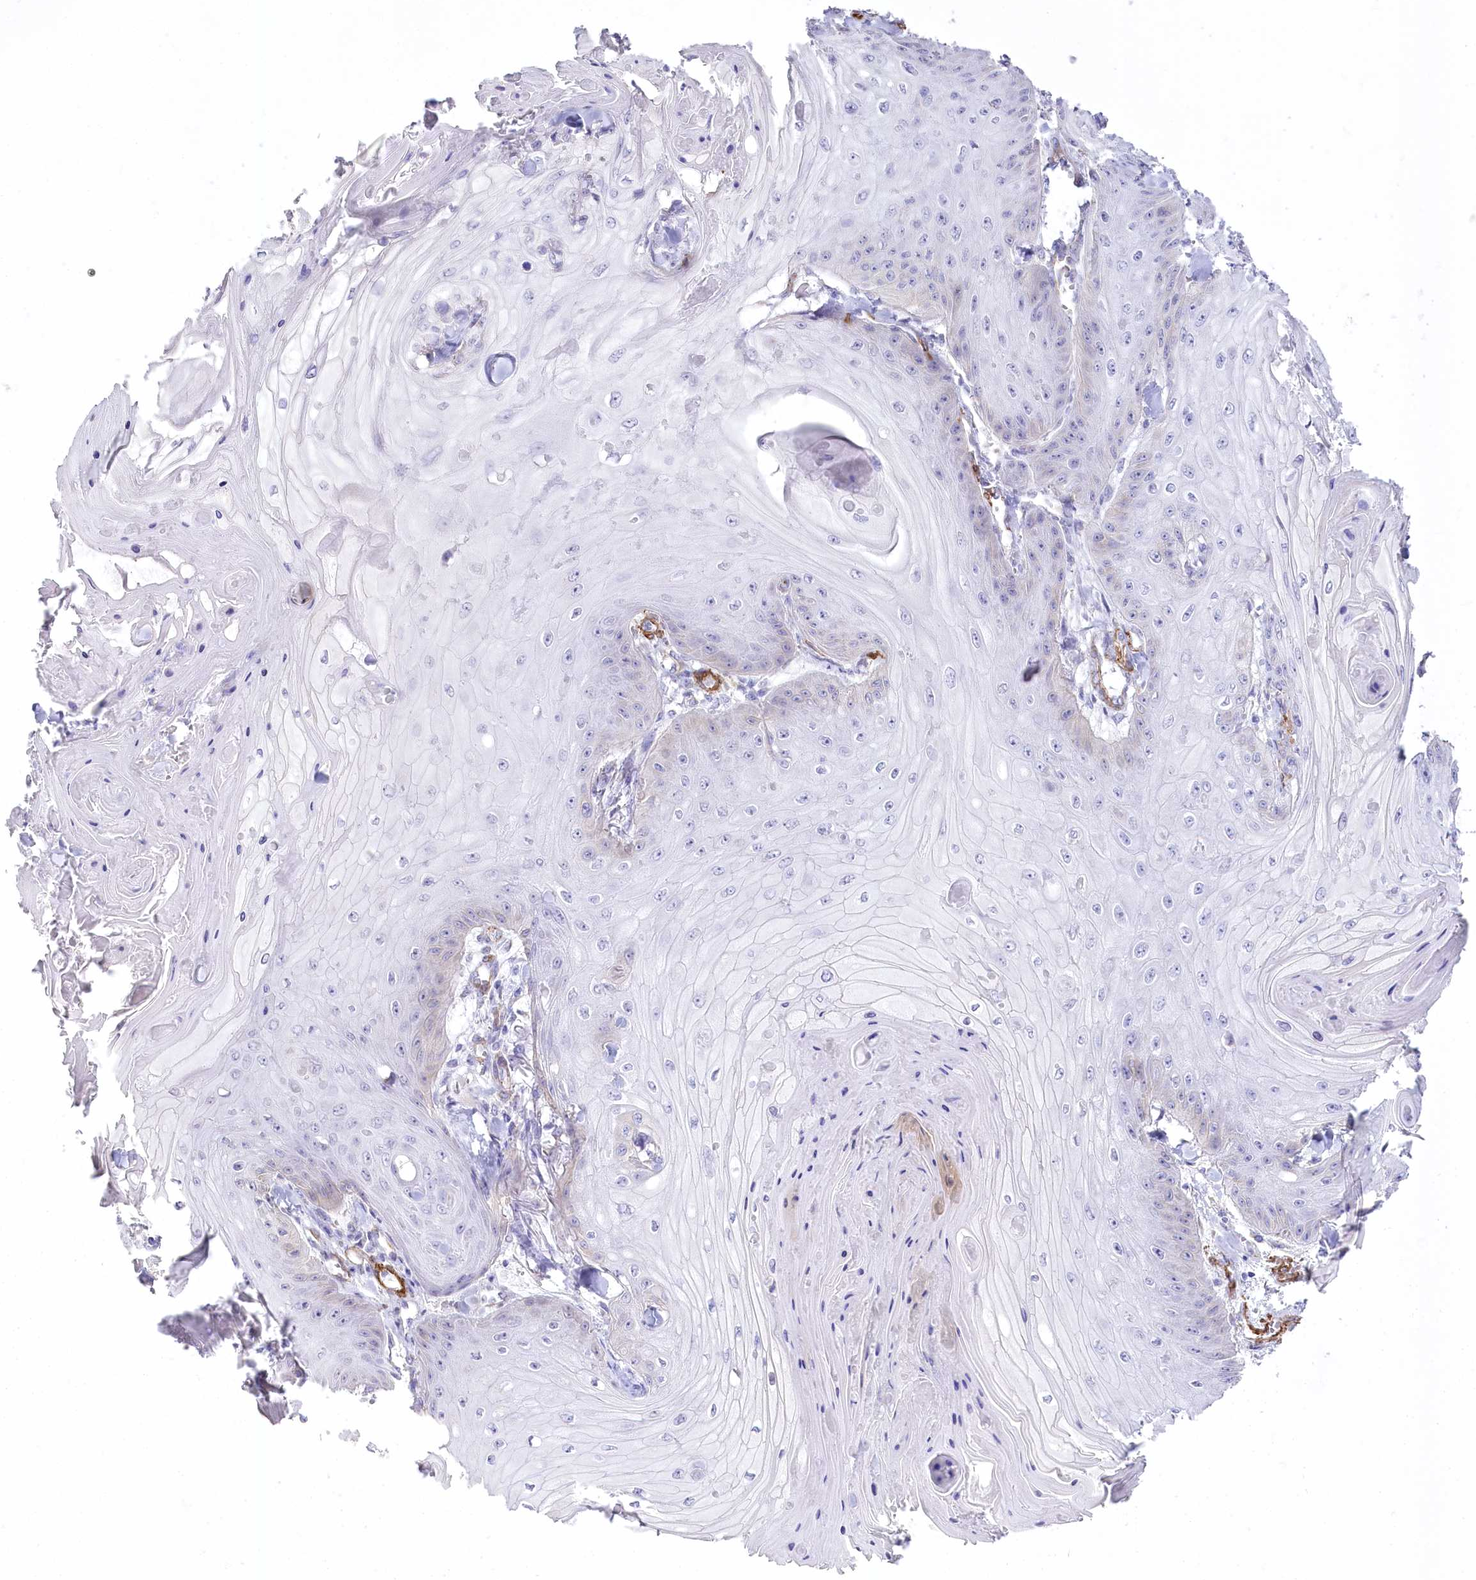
{"staining": {"intensity": "negative", "quantity": "none", "location": "none"}, "tissue": "skin cancer", "cell_type": "Tumor cells", "image_type": "cancer", "snomed": [{"axis": "morphology", "description": "Squamous cell carcinoma, NOS"}, {"axis": "topography", "description": "Skin"}], "caption": "IHC of human skin cancer demonstrates no staining in tumor cells. (IHC, brightfield microscopy, high magnification).", "gene": "SYNPO2", "patient": {"sex": "male", "age": 74}}